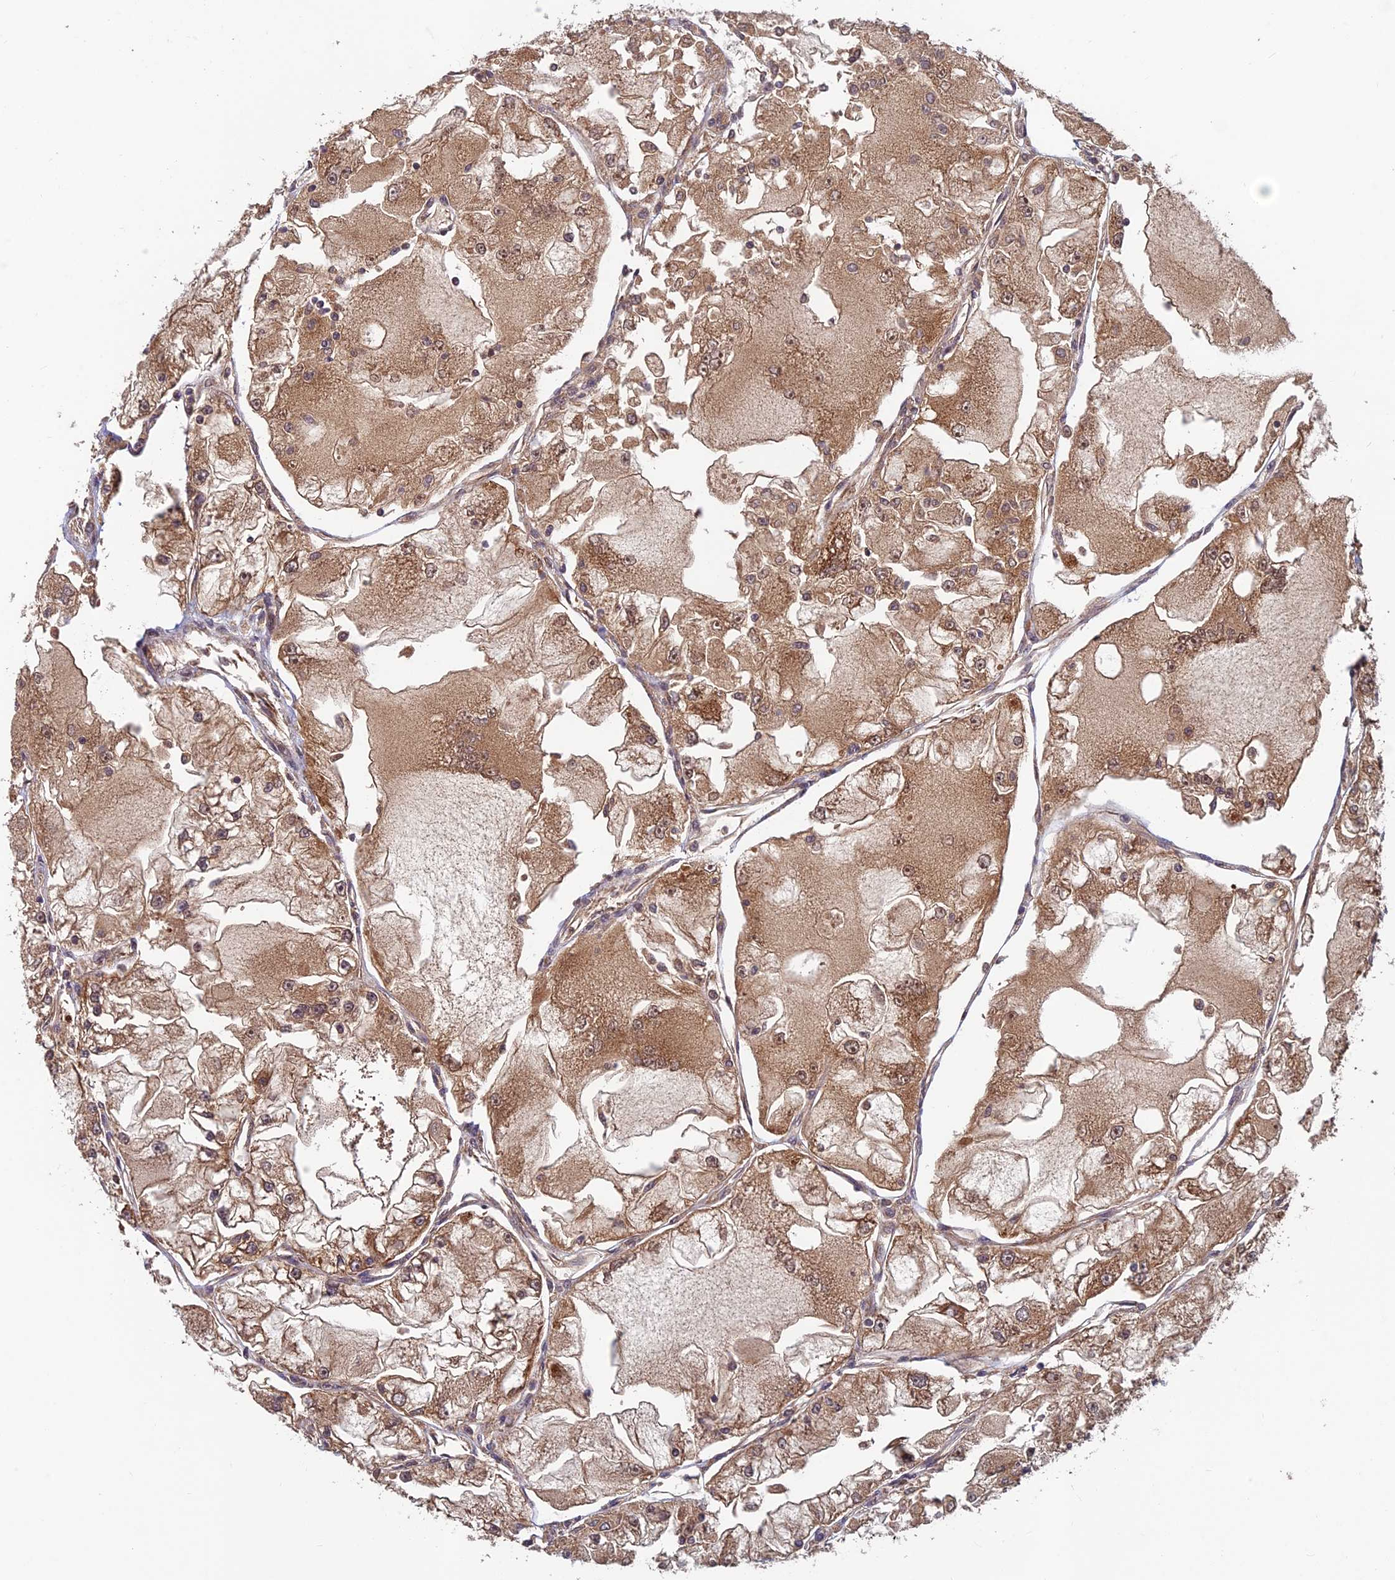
{"staining": {"intensity": "moderate", "quantity": "25%-75%", "location": "cytoplasmic/membranous"}, "tissue": "renal cancer", "cell_type": "Tumor cells", "image_type": "cancer", "snomed": [{"axis": "morphology", "description": "Adenocarcinoma, NOS"}, {"axis": "topography", "description": "Kidney"}], "caption": "The photomicrograph demonstrates a brown stain indicating the presence of a protein in the cytoplasmic/membranous of tumor cells in adenocarcinoma (renal).", "gene": "CCDC15", "patient": {"sex": "female", "age": 72}}